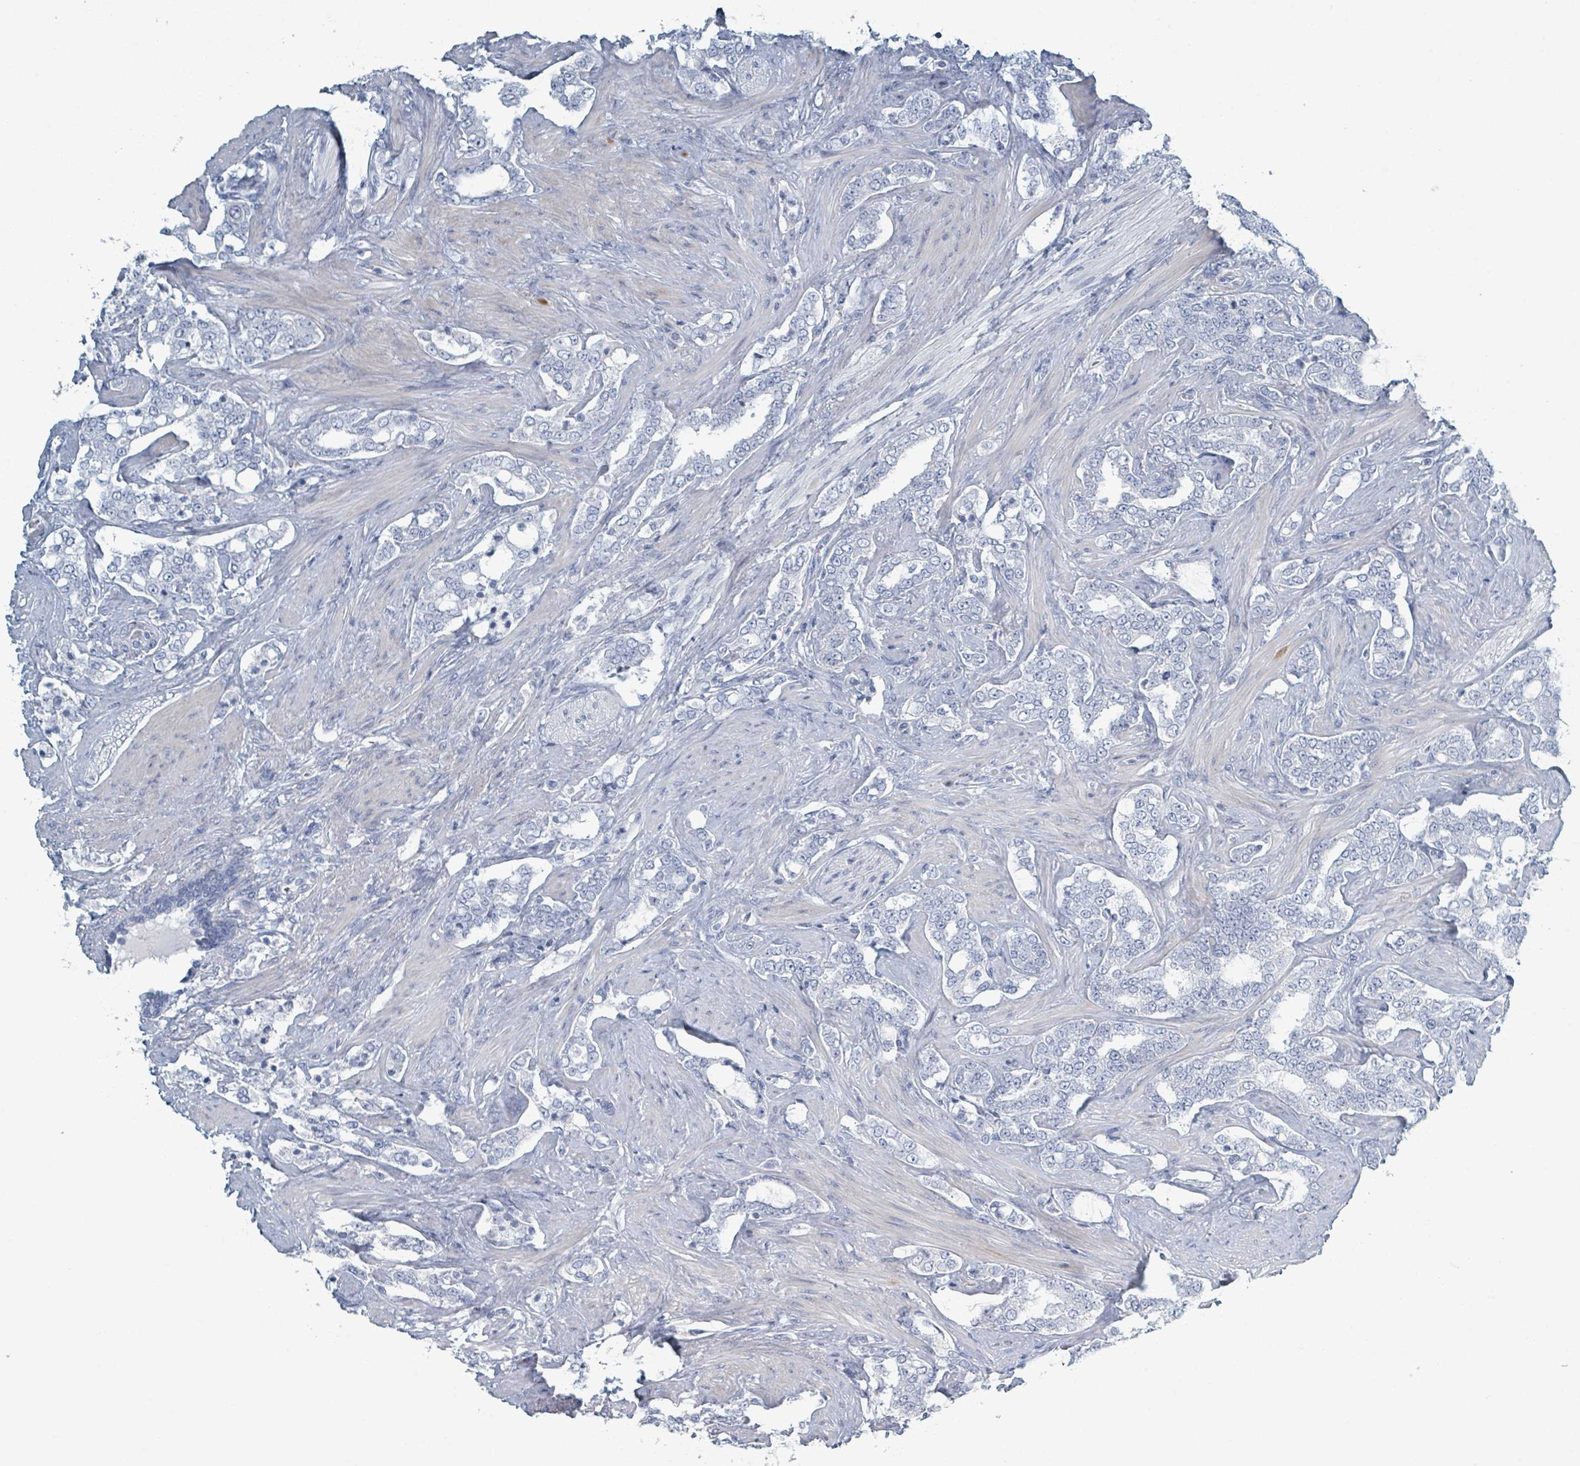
{"staining": {"intensity": "negative", "quantity": "none", "location": "none"}, "tissue": "prostate cancer", "cell_type": "Tumor cells", "image_type": "cancer", "snomed": [{"axis": "morphology", "description": "Adenocarcinoma, High grade"}, {"axis": "topography", "description": "Prostate"}], "caption": "High power microscopy image of an immunohistochemistry micrograph of prostate high-grade adenocarcinoma, revealing no significant staining in tumor cells. Brightfield microscopy of immunohistochemistry (IHC) stained with DAB (brown) and hematoxylin (blue), captured at high magnification.", "gene": "HEATR5A", "patient": {"sex": "male", "age": 64}}